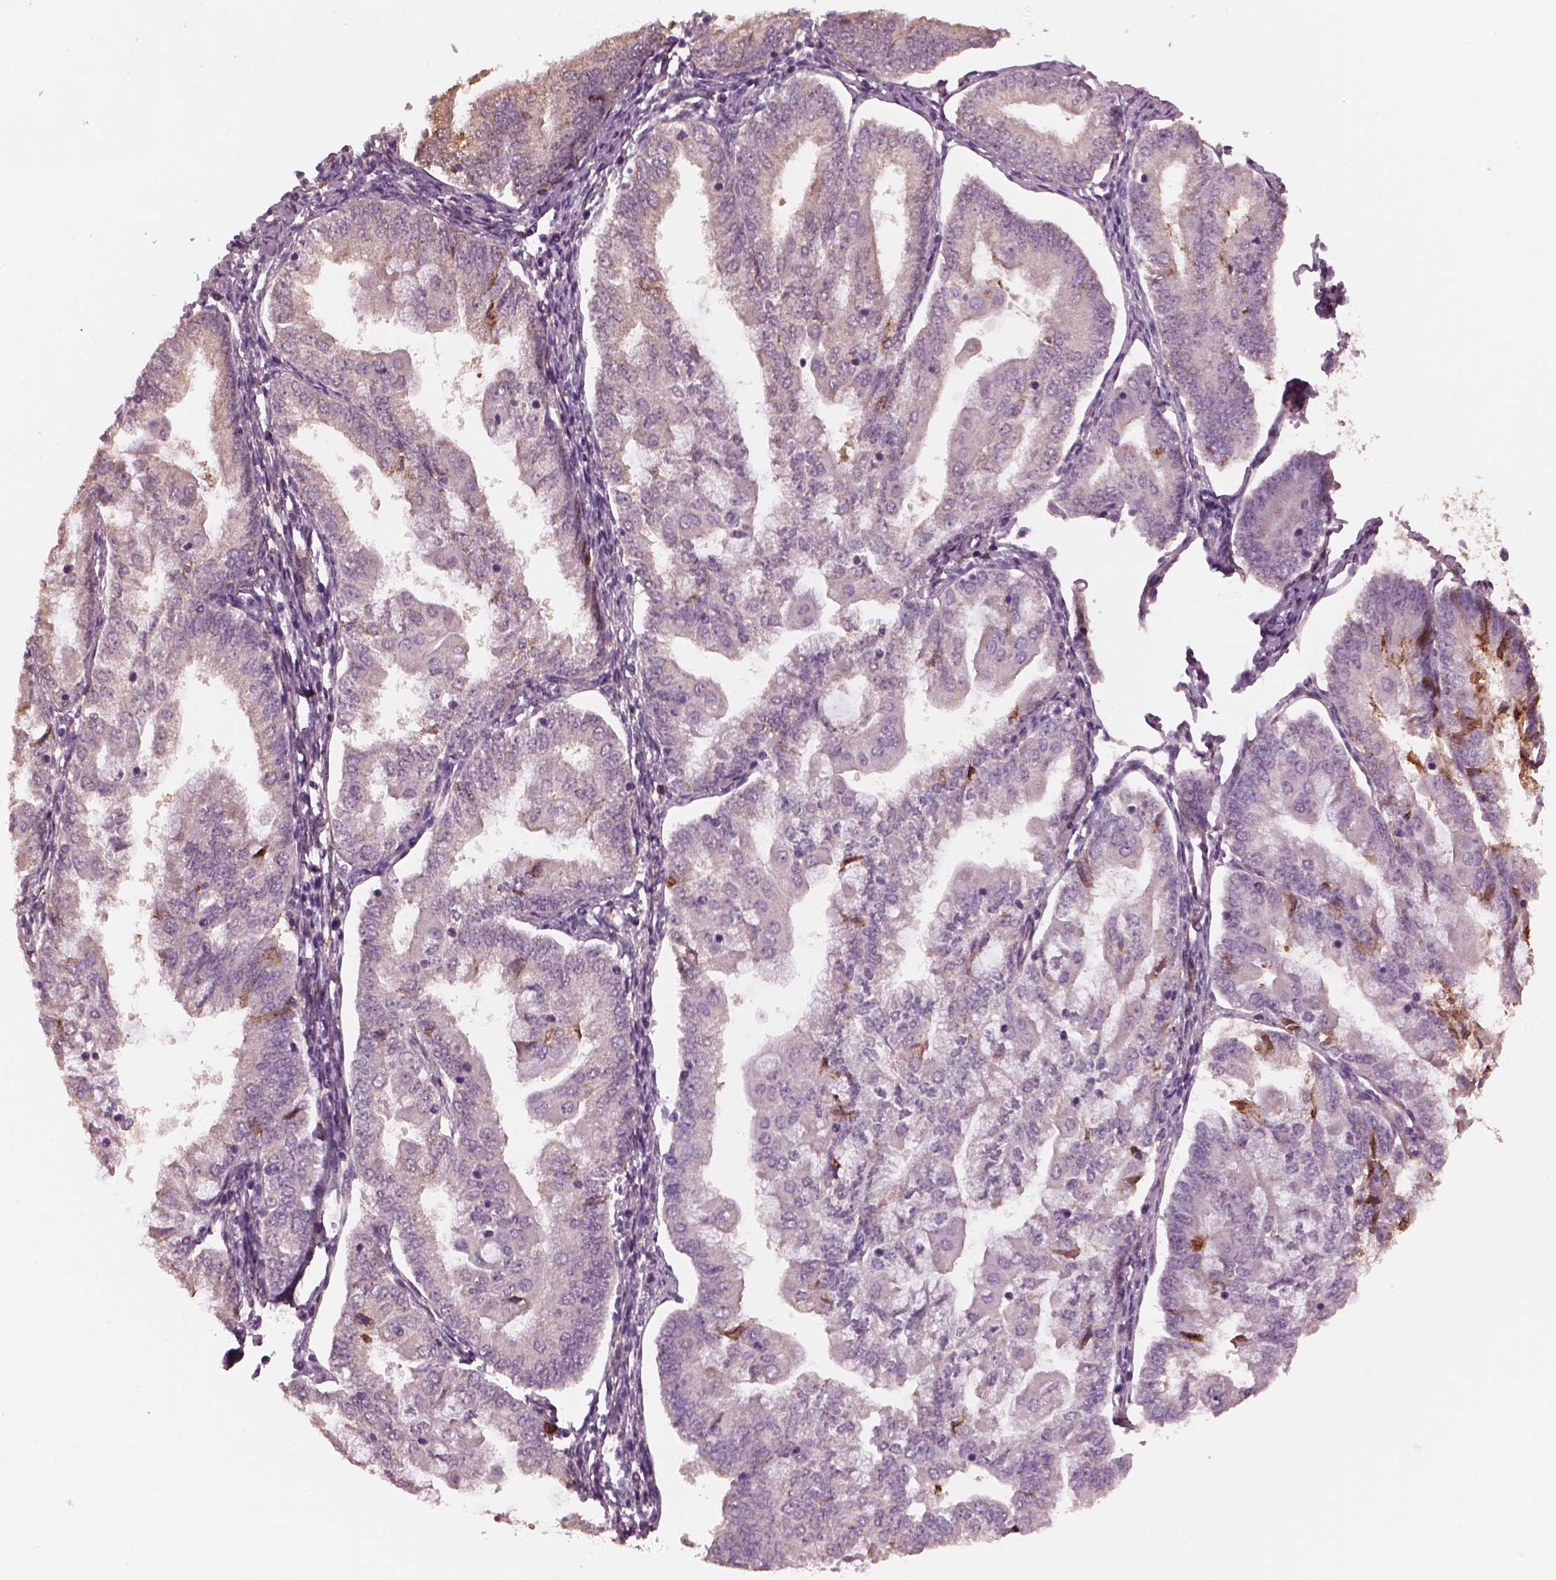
{"staining": {"intensity": "negative", "quantity": "none", "location": "none"}, "tissue": "endometrial cancer", "cell_type": "Tumor cells", "image_type": "cancer", "snomed": [{"axis": "morphology", "description": "Adenocarcinoma, NOS"}, {"axis": "topography", "description": "Endometrium"}], "caption": "The histopathology image demonstrates no staining of tumor cells in endometrial adenocarcinoma.", "gene": "SRI", "patient": {"sex": "female", "age": 55}}